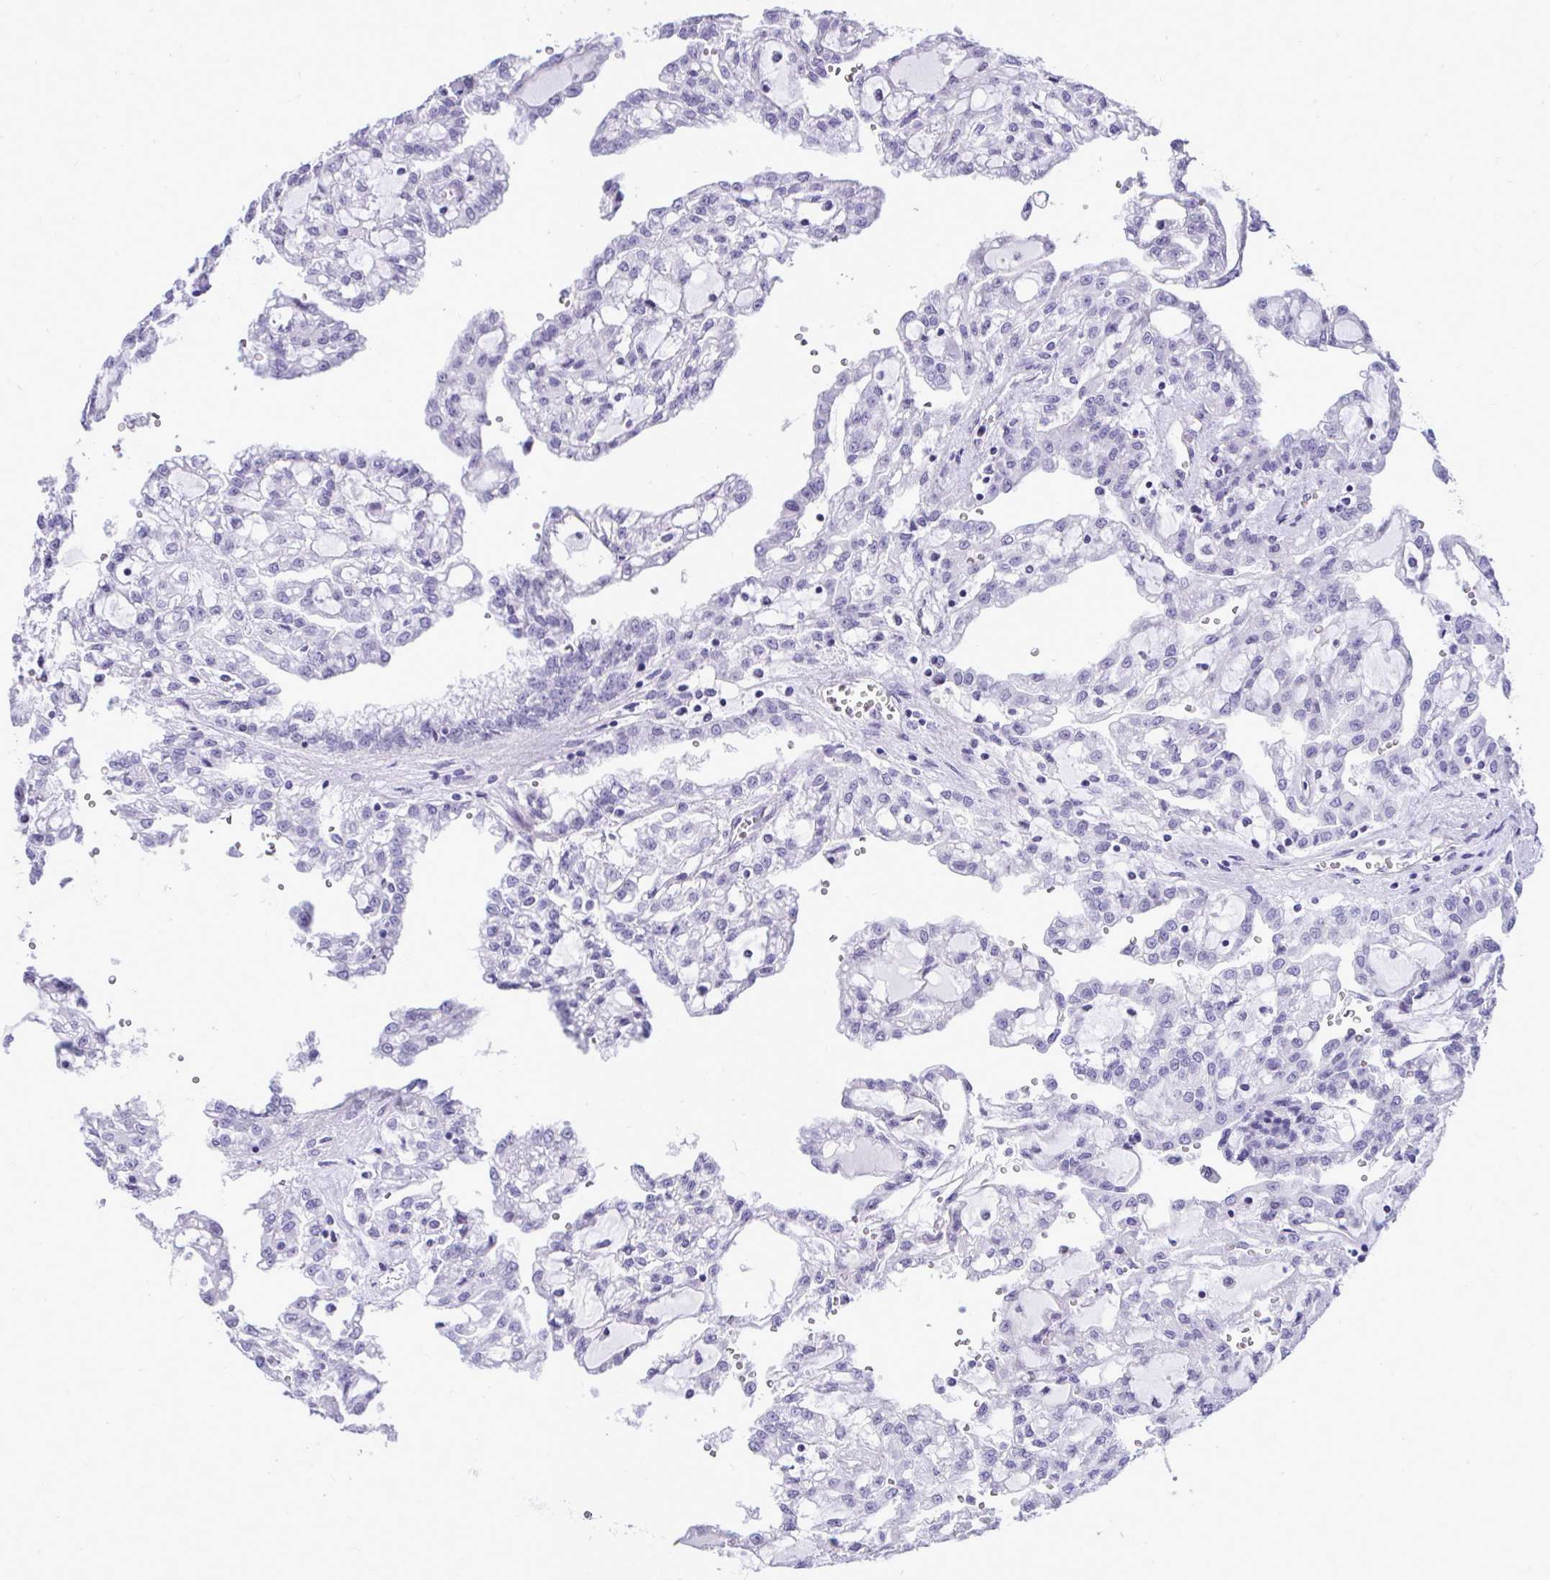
{"staining": {"intensity": "negative", "quantity": "none", "location": "none"}, "tissue": "renal cancer", "cell_type": "Tumor cells", "image_type": "cancer", "snomed": [{"axis": "morphology", "description": "Adenocarcinoma, NOS"}, {"axis": "topography", "description": "Kidney"}], "caption": "DAB immunohistochemical staining of human renal adenocarcinoma displays no significant expression in tumor cells.", "gene": "PRM2", "patient": {"sex": "male", "age": 63}}